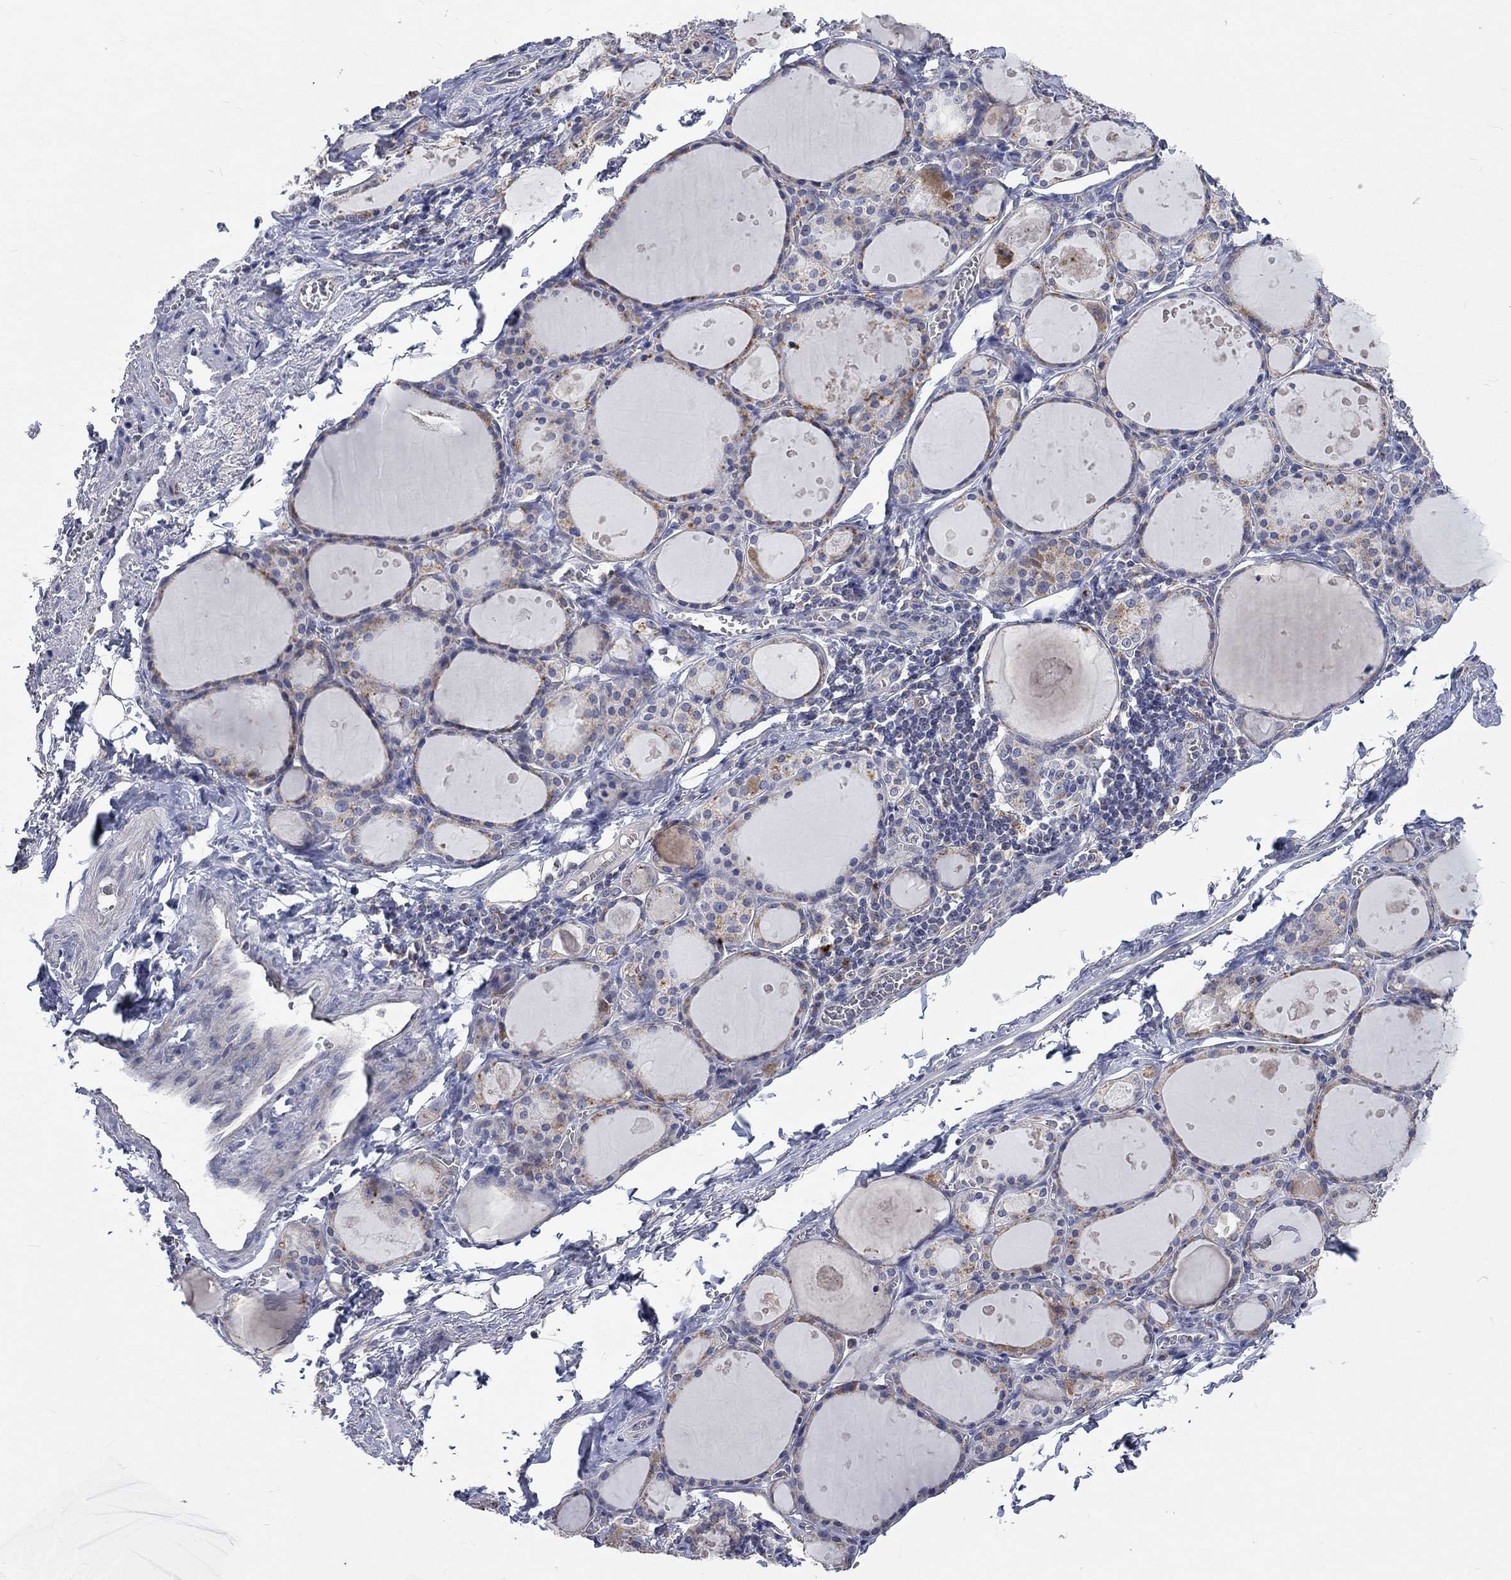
{"staining": {"intensity": "moderate", "quantity": "<25%", "location": "cytoplasmic/membranous"}, "tissue": "thyroid gland", "cell_type": "Glandular cells", "image_type": "normal", "snomed": [{"axis": "morphology", "description": "Normal tissue, NOS"}, {"axis": "topography", "description": "Thyroid gland"}], "caption": "This photomicrograph displays immunohistochemistry staining of normal human thyroid gland, with low moderate cytoplasmic/membranous staining in about <25% of glandular cells.", "gene": "UGT8", "patient": {"sex": "male", "age": 68}}